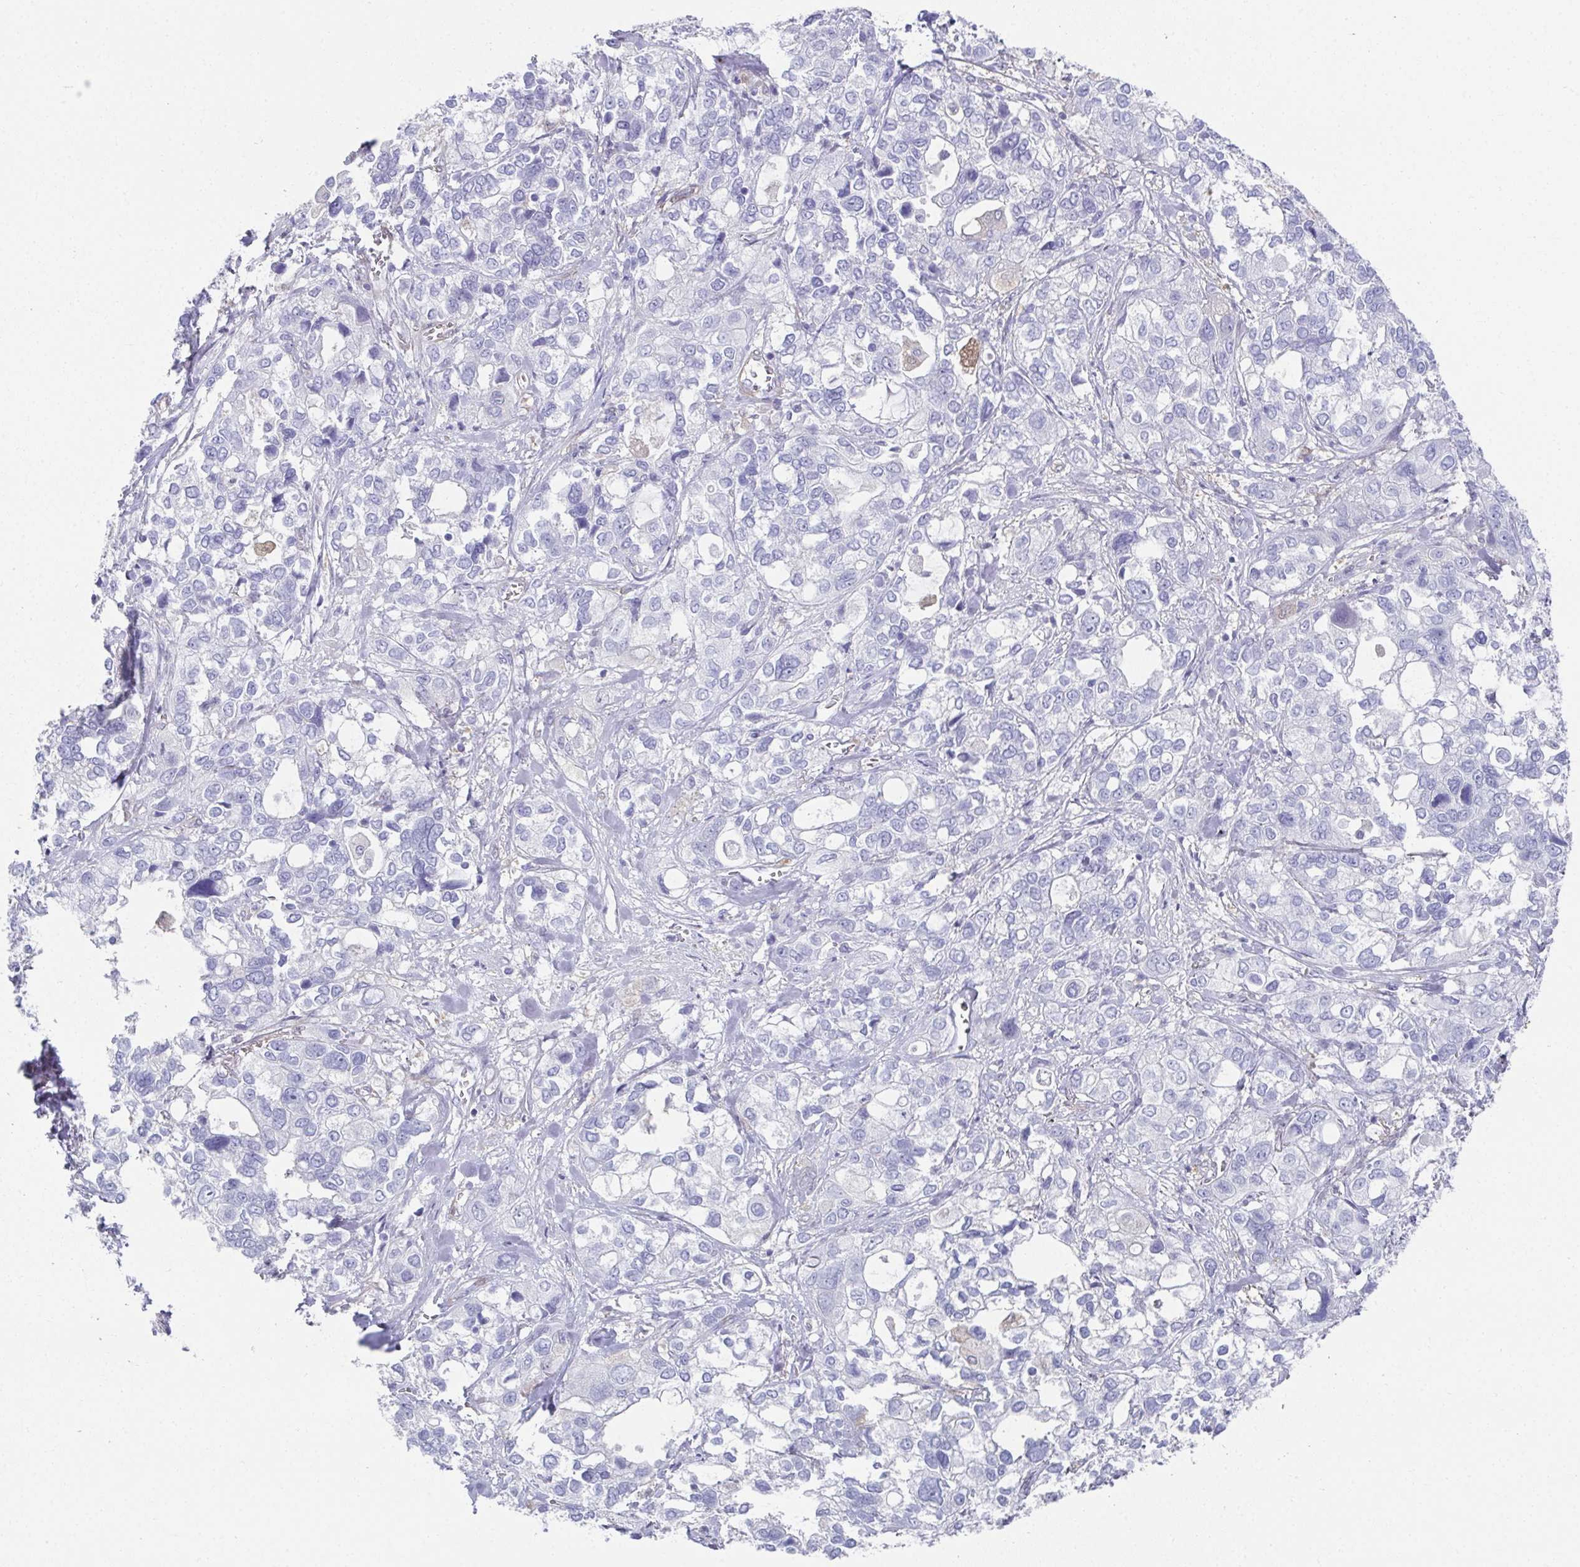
{"staining": {"intensity": "negative", "quantity": "none", "location": "none"}, "tissue": "stomach cancer", "cell_type": "Tumor cells", "image_type": "cancer", "snomed": [{"axis": "morphology", "description": "Adenocarcinoma, NOS"}, {"axis": "topography", "description": "Stomach, upper"}], "caption": "Tumor cells show no significant protein positivity in stomach cancer.", "gene": "RBP1", "patient": {"sex": "female", "age": 81}}